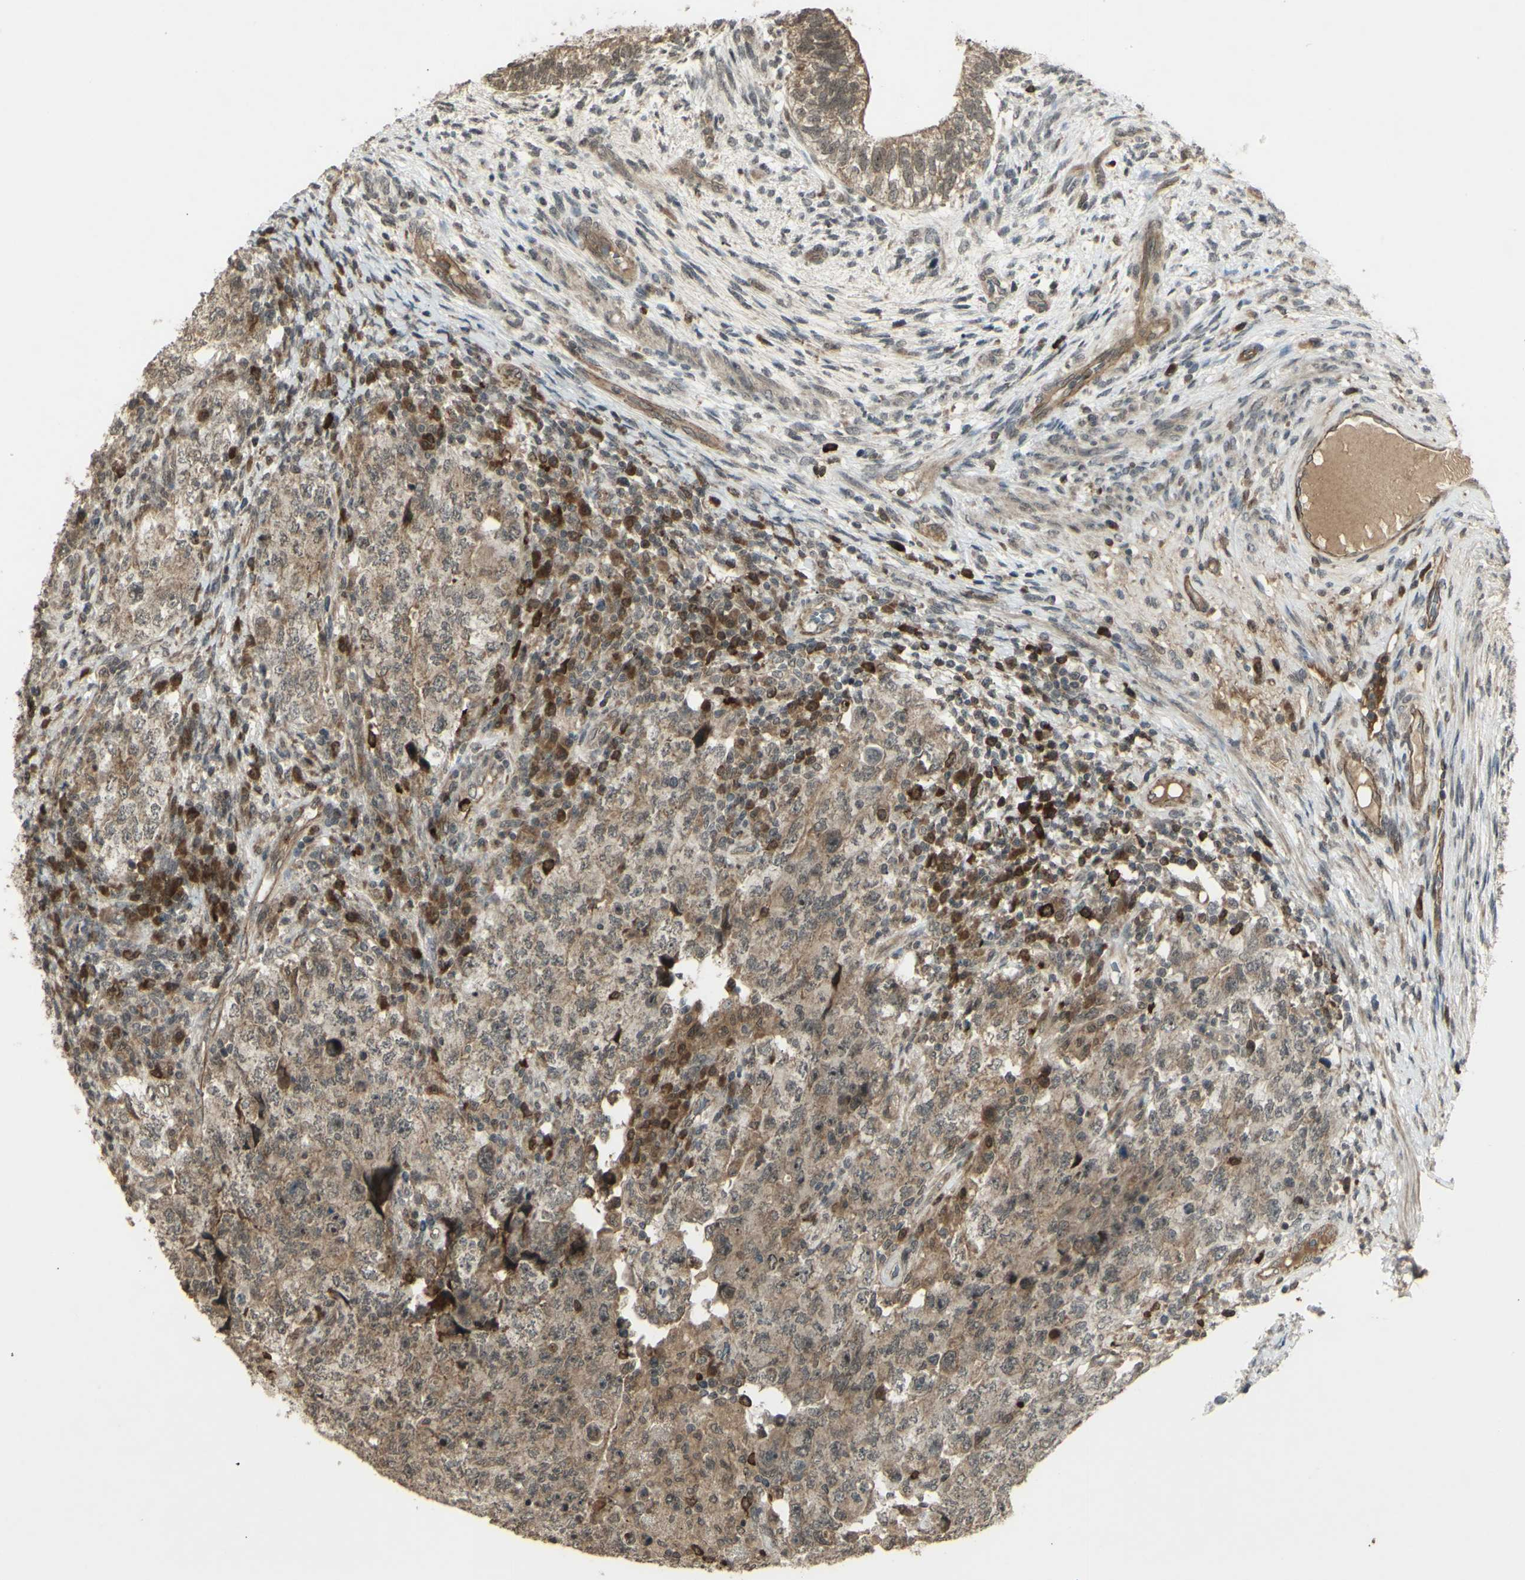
{"staining": {"intensity": "weak", "quantity": ">75%", "location": "cytoplasmic/membranous"}, "tissue": "testis cancer", "cell_type": "Tumor cells", "image_type": "cancer", "snomed": [{"axis": "morphology", "description": "Carcinoma, Embryonal, NOS"}, {"axis": "topography", "description": "Testis"}], "caption": "The immunohistochemical stain highlights weak cytoplasmic/membranous expression in tumor cells of embryonal carcinoma (testis) tissue.", "gene": "BLNK", "patient": {"sex": "male", "age": 26}}